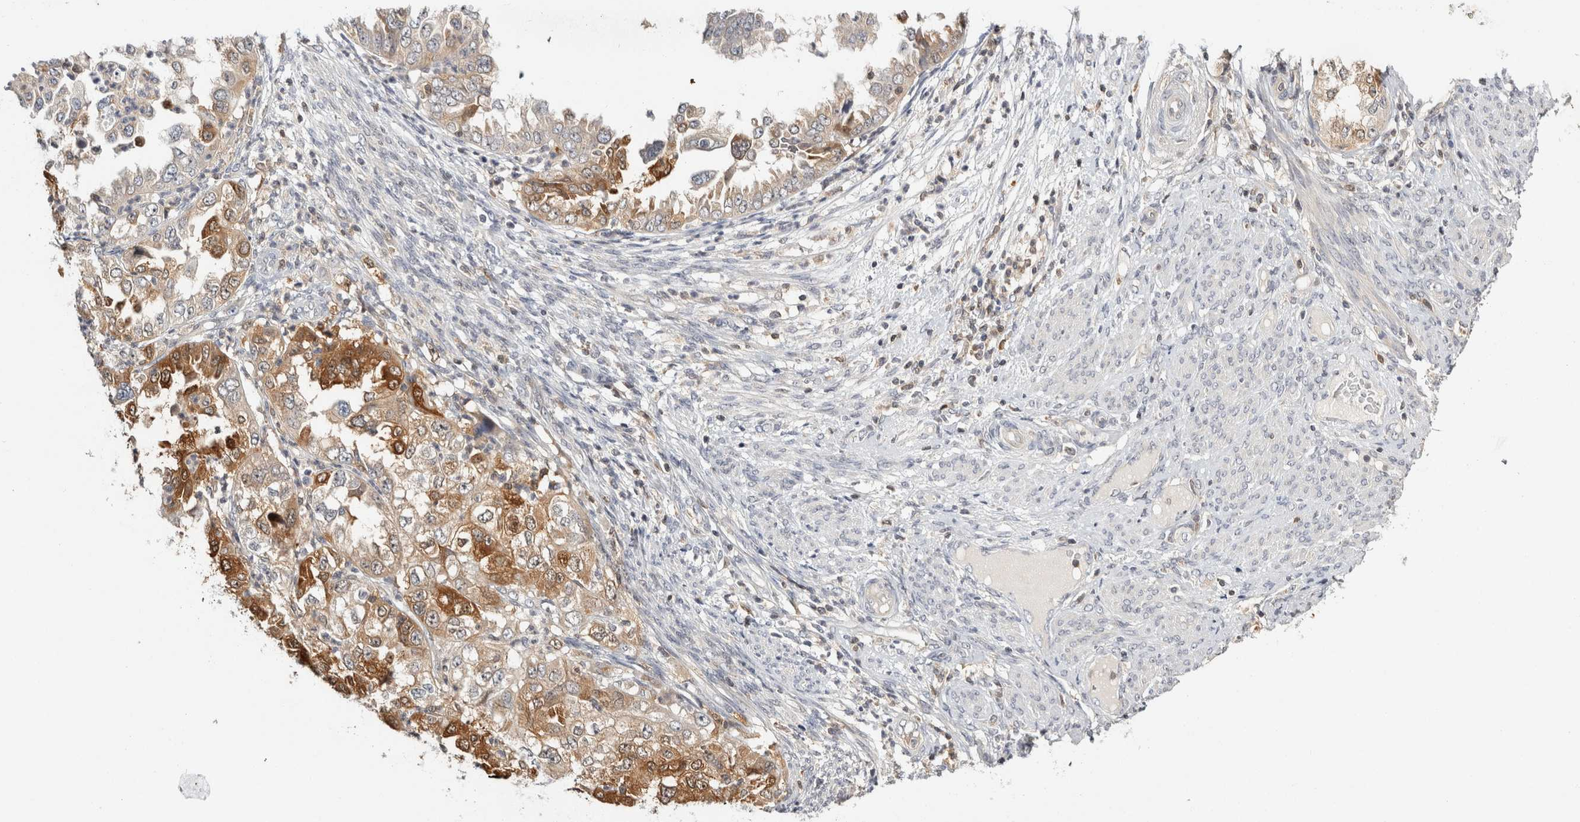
{"staining": {"intensity": "strong", "quantity": "<25%", "location": "cytoplasmic/membranous"}, "tissue": "endometrial cancer", "cell_type": "Tumor cells", "image_type": "cancer", "snomed": [{"axis": "morphology", "description": "Adenocarcinoma, NOS"}, {"axis": "topography", "description": "Endometrium"}], "caption": "This image demonstrates immunohistochemistry staining of human adenocarcinoma (endometrial), with medium strong cytoplasmic/membranous positivity in approximately <25% of tumor cells.", "gene": "ACAT2", "patient": {"sex": "female", "age": 85}}